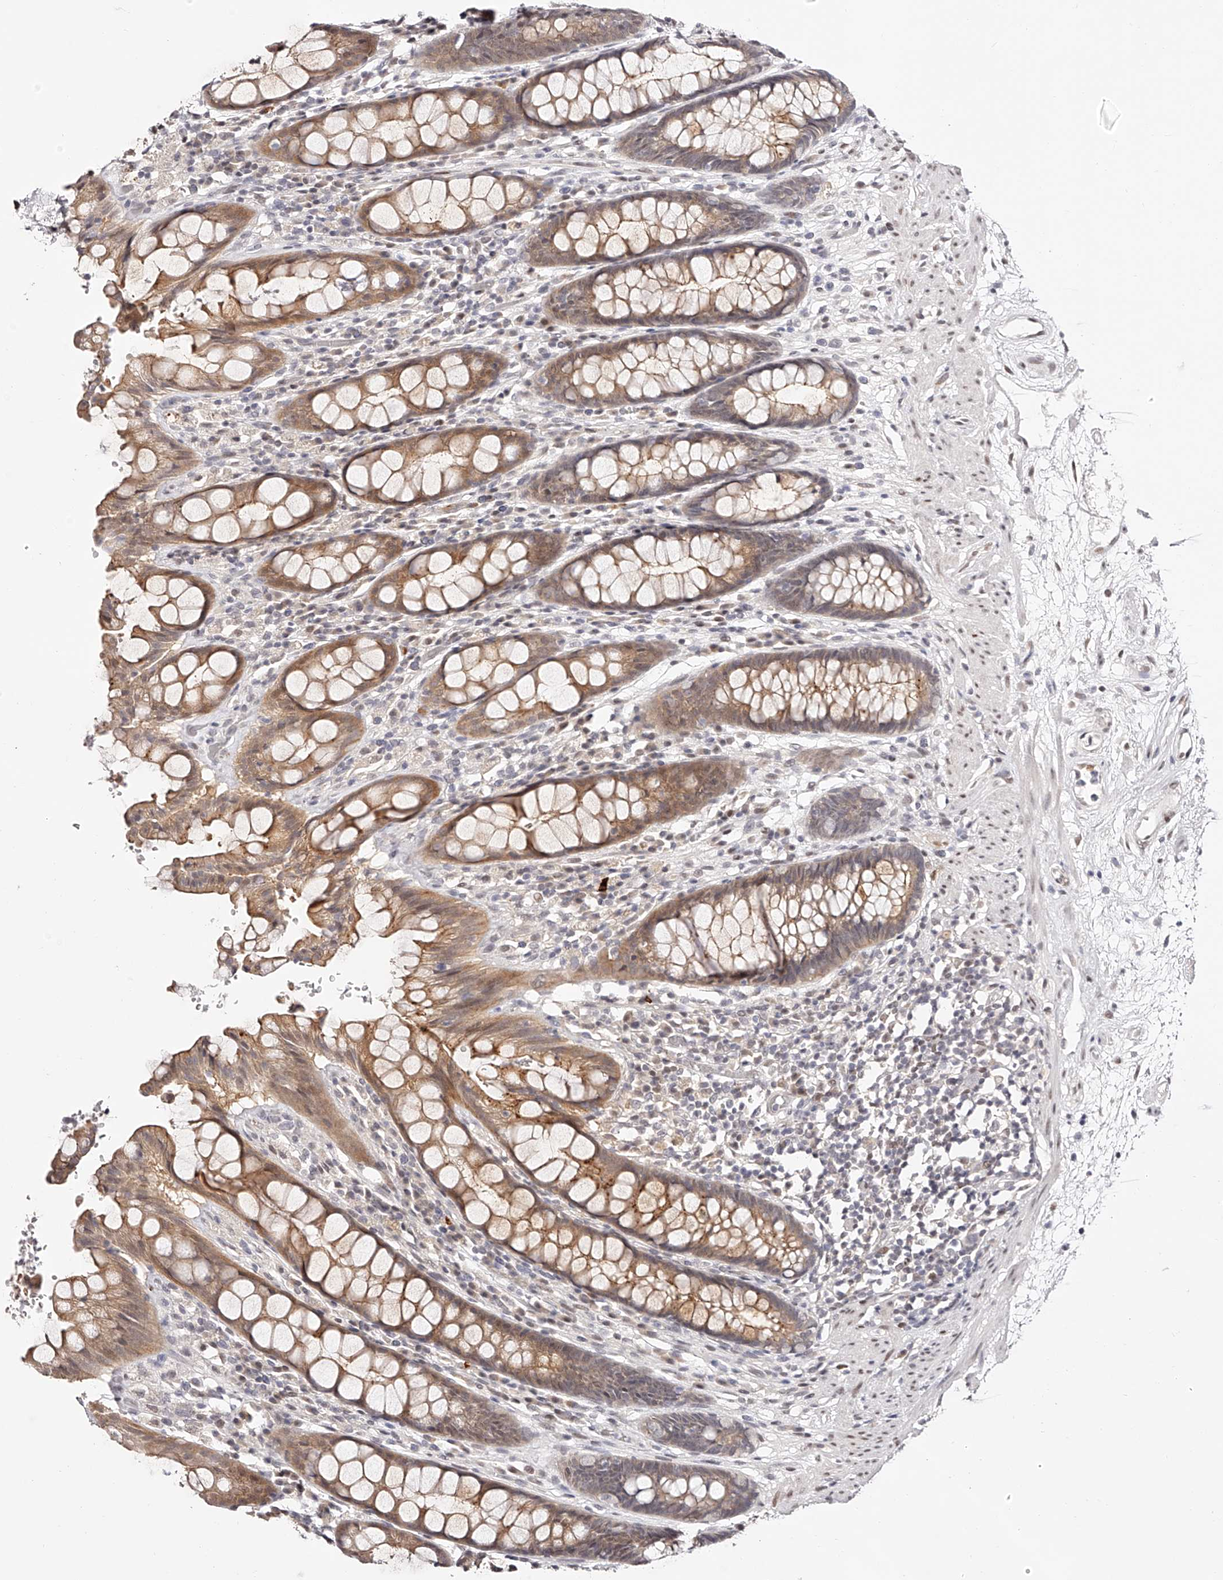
{"staining": {"intensity": "moderate", "quantity": ">75%", "location": "cytoplasmic/membranous"}, "tissue": "rectum", "cell_type": "Glandular cells", "image_type": "normal", "snomed": [{"axis": "morphology", "description": "Normal tissue, NOS"}, {"axis": "topography", "description": "Rectum"}], "caption": "A brown stain highlights moderate cytoplasmic/membranous staining of a protein in glandular cells of unremarkable human rectum.", "gene": "USF3", "patient": {"sex": "male", "age": 64}}